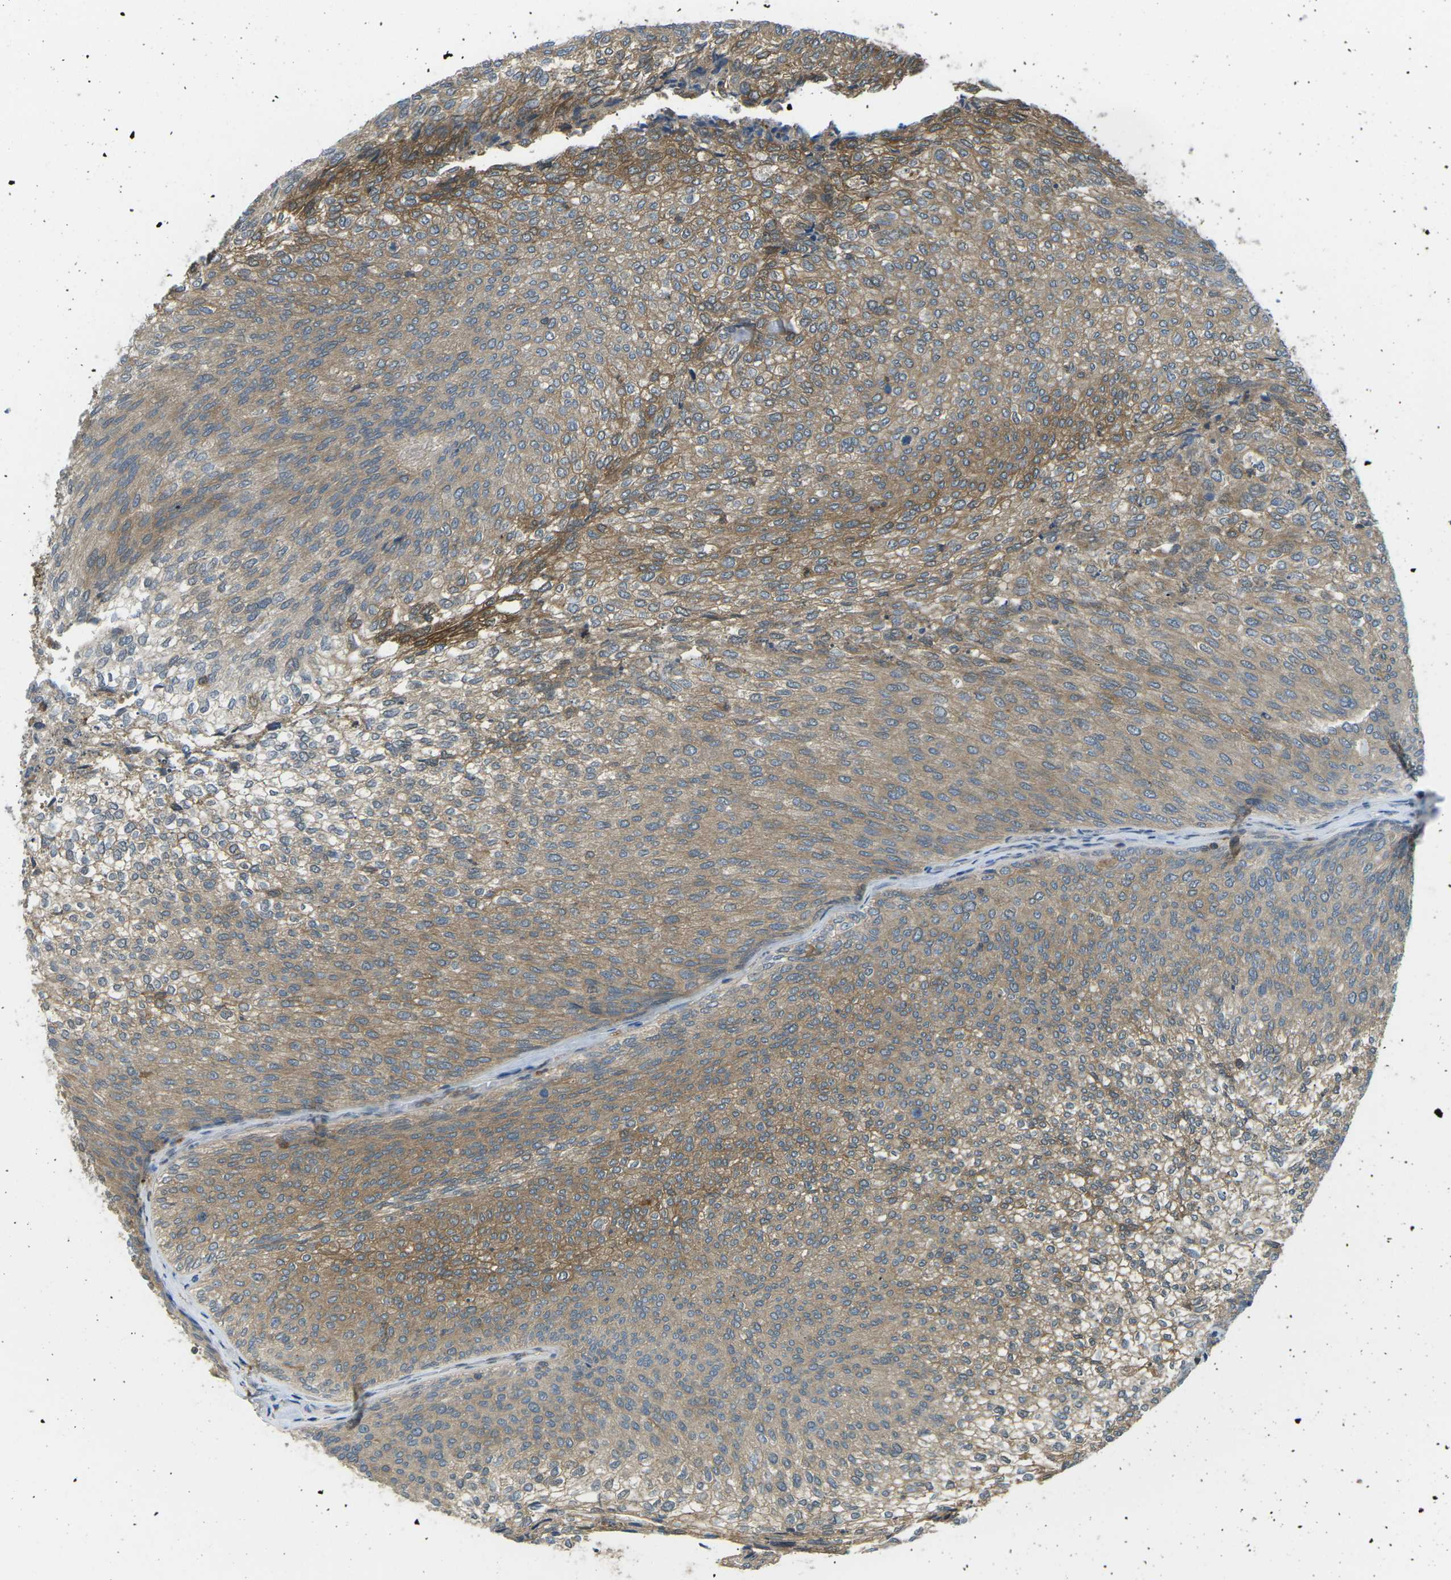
{"staining": {"intensity": "moderate", "quantity": ">75%", "location": "cytoplasmic/membranous"}, "tissue": "urothelial cancer", "cell_type": "Tumor cells", "image_type": "cancer", "snomed": [{"axis": "morphology", "description": "Urothelial carcinoma, Low grade"}, {"axis": "topography", "description": "Urinary bladder"}], "caption": "Protein expression by IHC exhibits moderate cytoplasmic/membranous staining in approximately >75% of tumor cells in low-grade urothelial carcinoma.", "gene": "PIEZO2", "patient": {"sex": "female", "age": 79}}